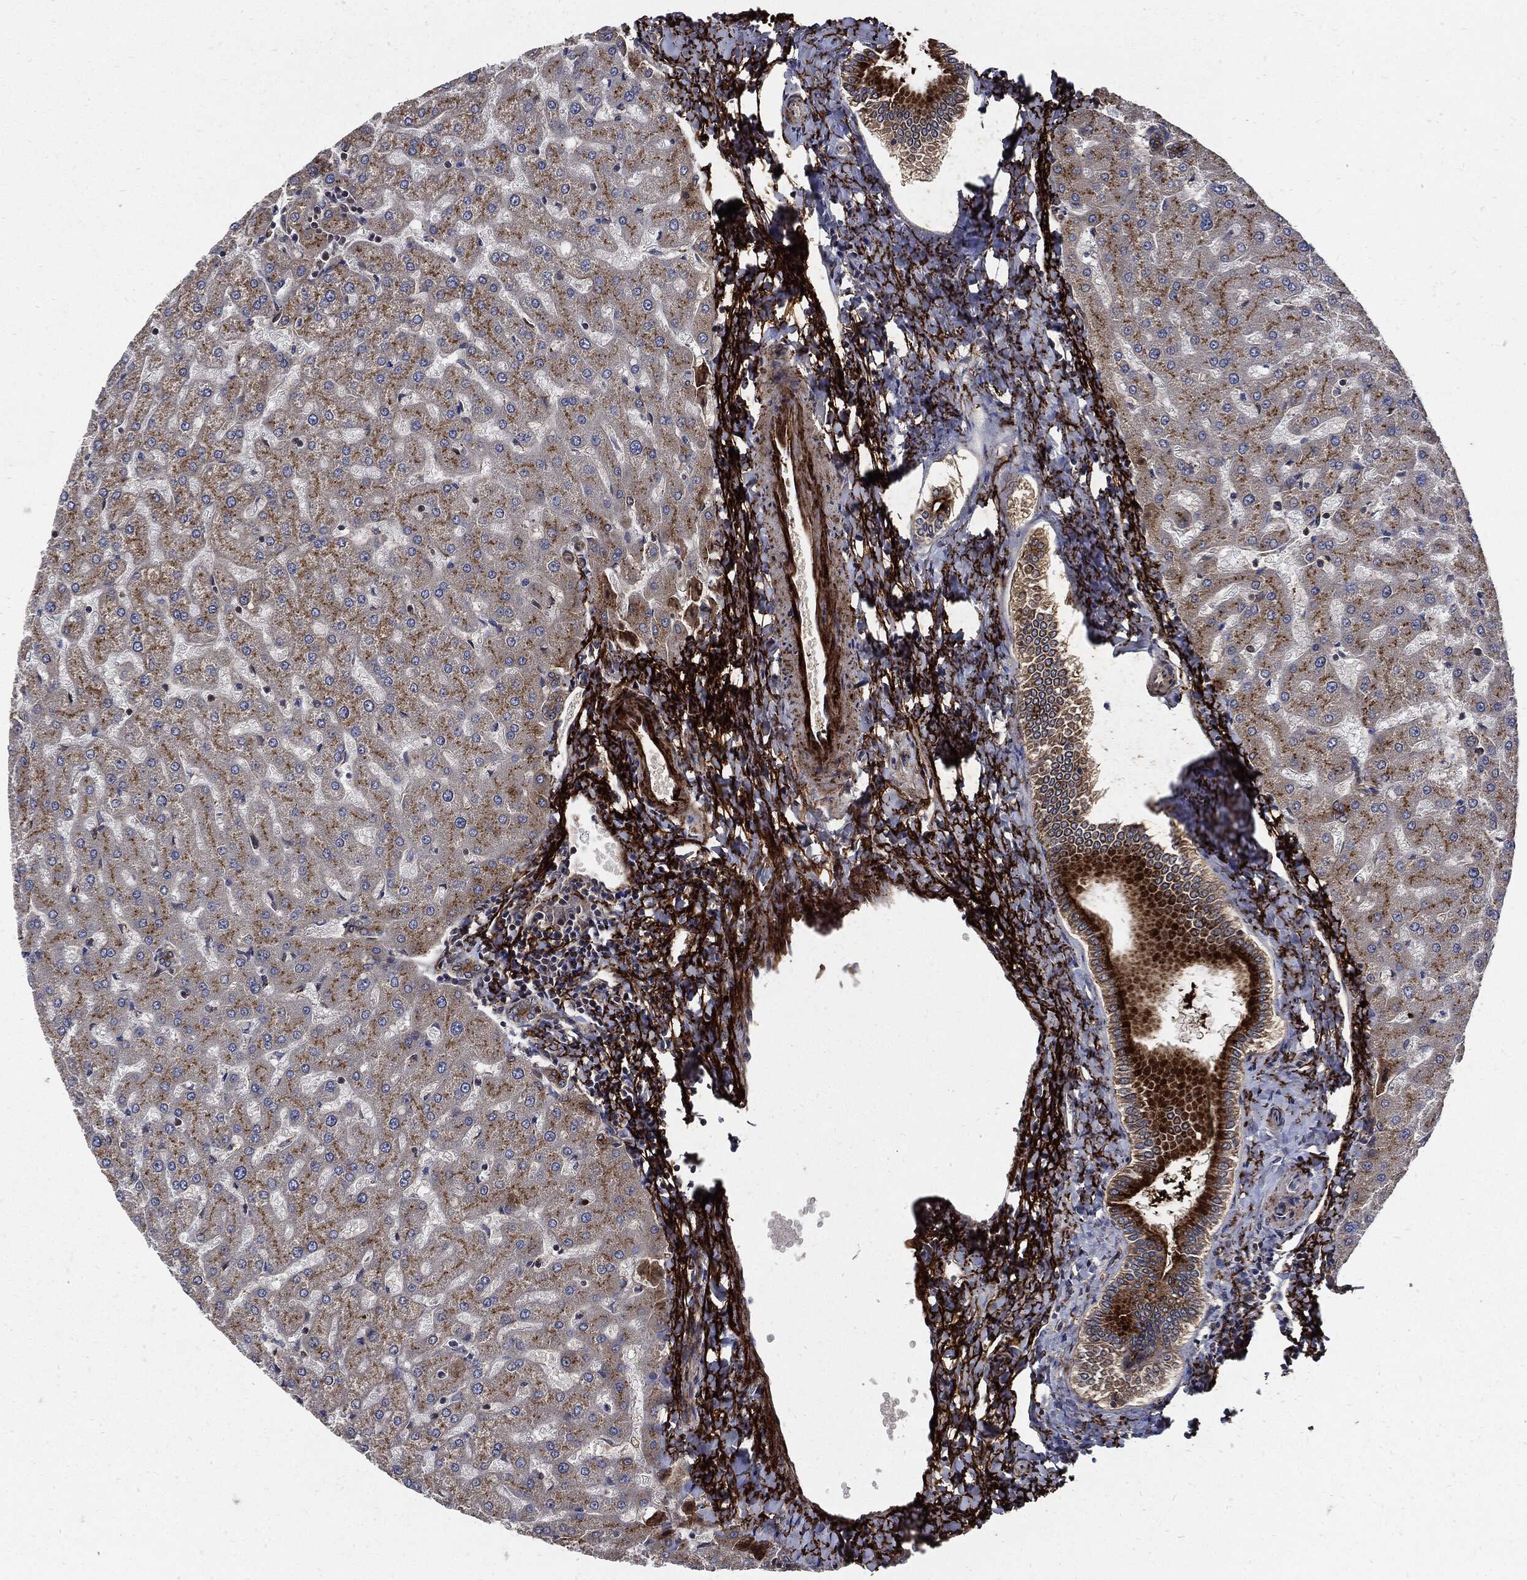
{"staining": {"intensity": "strong", "quantity": ">75%", "location": "cytoplasmic/membranous"}, "tissue": "liver", "cell_type": "Cholangiocytes", "image_type": "normal", "snomed": [{"axis": "morphology", "description": "Normal tissue, NOS"}, {"axis": "topography", "description": "Liver"}], "caption": "Unremarkable liver was stained to show a protein in brown. There is high levels of strong cytoplasmic/membranous expression in about >75% of cholangiocytes. (Brightfield microscopy of DAB IHC at high magnification).", "gene": "CLU", "patient": {"sex": "female", "age": 50}}